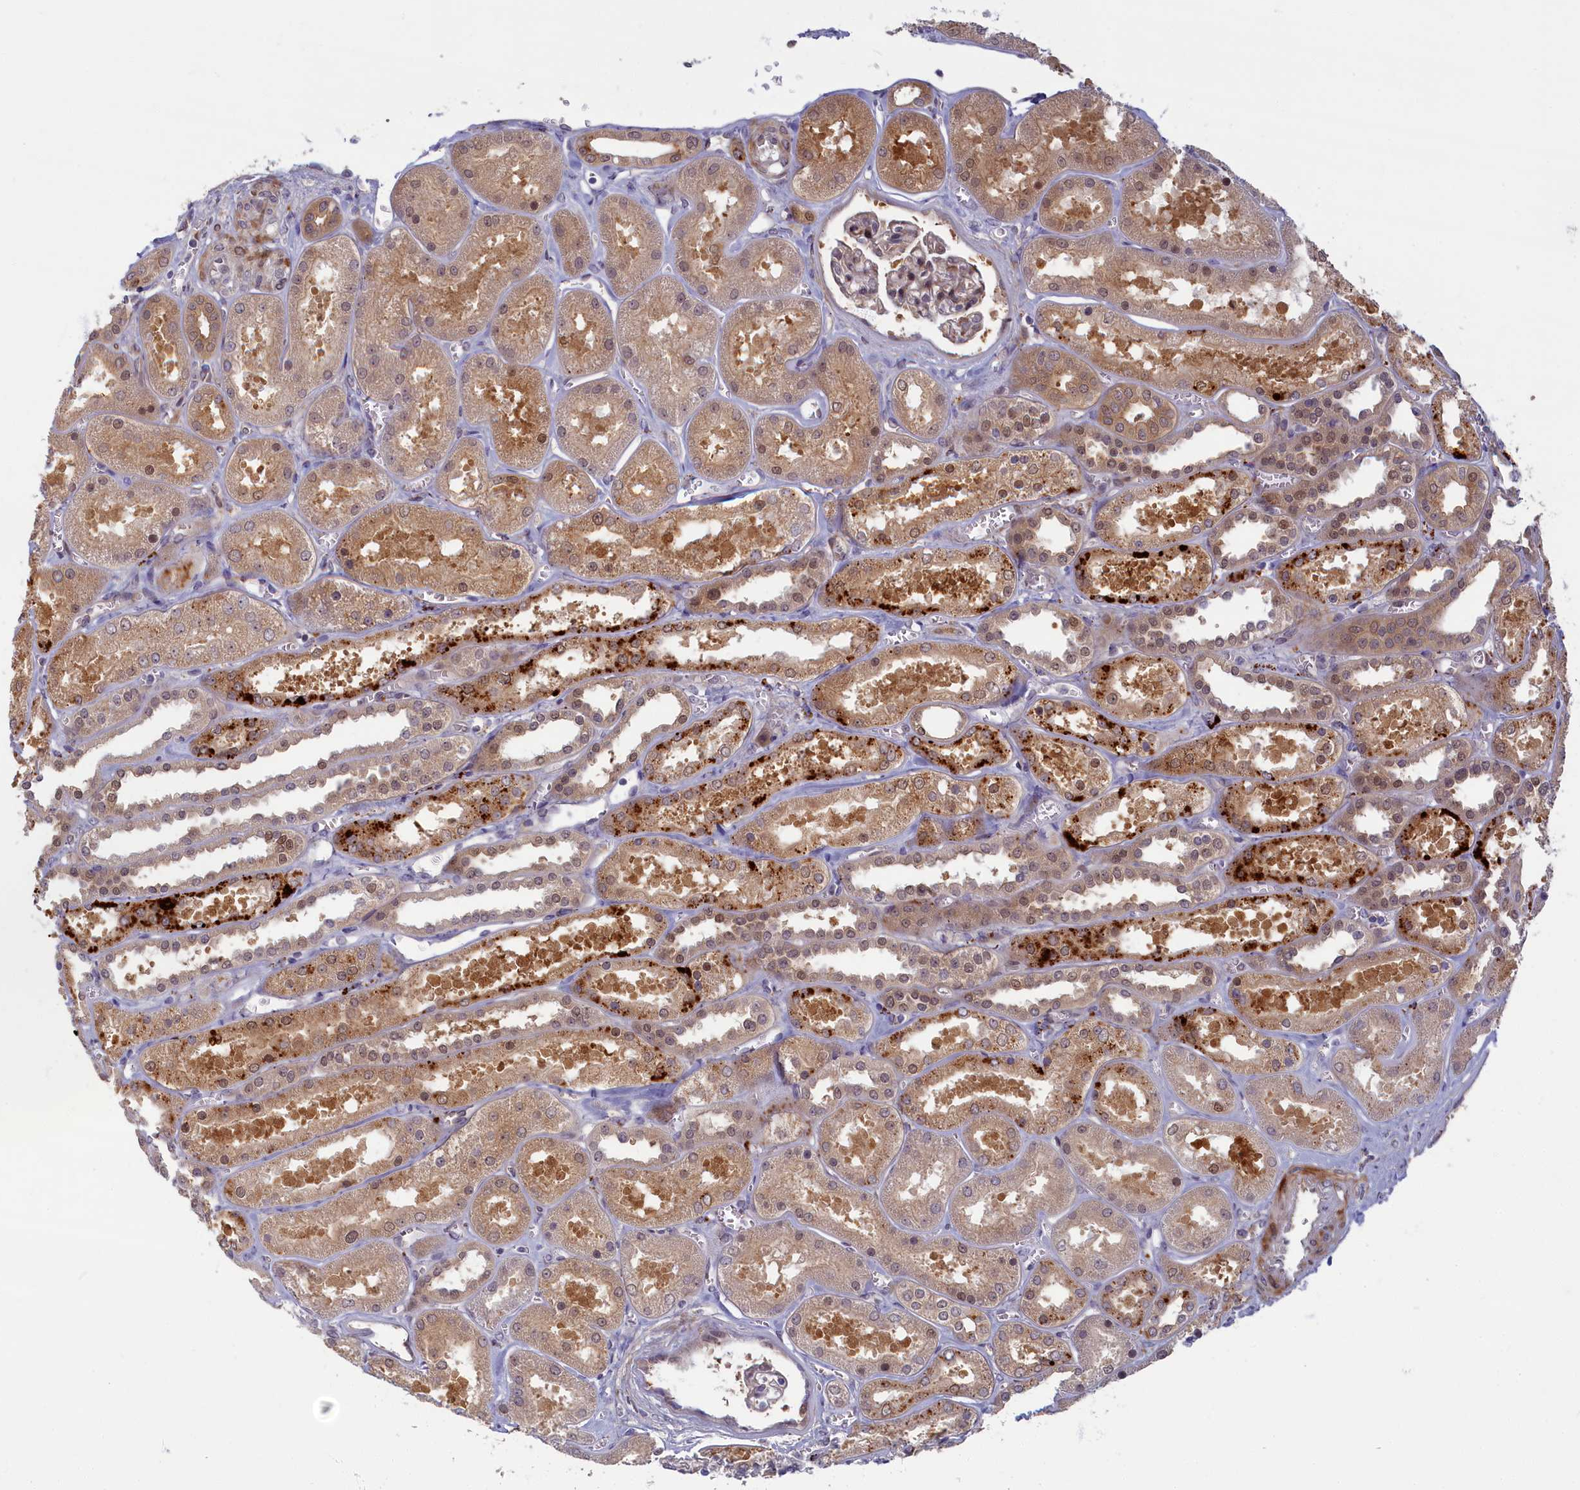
{"staining": {"intensity": "moderate", "quantity": "<25%", "location": "cytoplasmic/membranous"}, "tissue": "kidney", "cell_type": "Cells in glomeruli", "image_type": "normal", "snomed": [{"axis": "morphology", "description": "Normal tissue, NOS"}, {"axis": "morphology", "description": "Adenocarcinoma, NOS"}, {"axis": "topography", "description": "Kidney"}], "caption": "Protein analysis of benign kidney demonstrates moderate cytoplasmic/membranous expression in approximately <25% of cells in glomeruli.", "gene": "FCSK", "patient": {"sex": "female", "age": 68}}